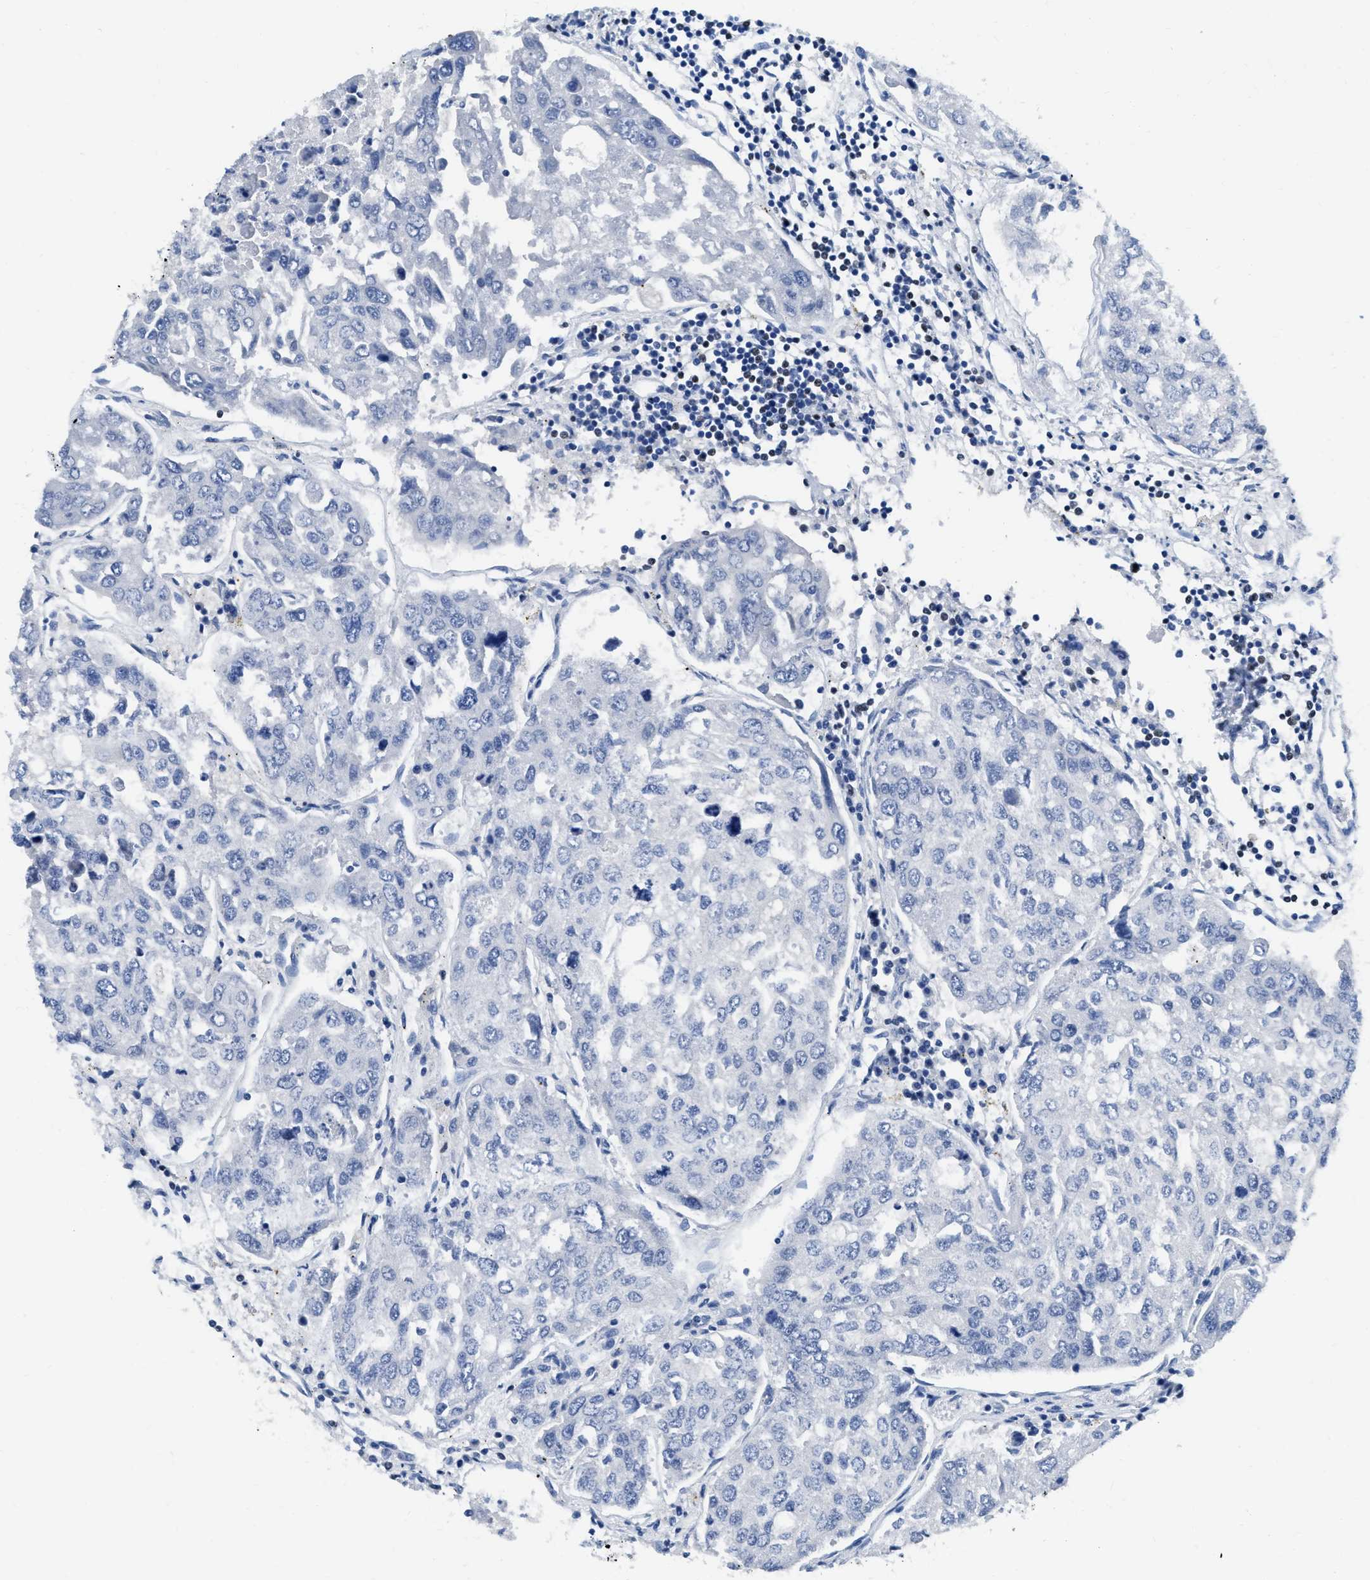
{"staining": {"intensity": "negative", "quantity": "none", "location": "none"}, "tissue": "urothelial cancer", "cell_type": "Tumor cells", "image_type": "cancer", "snomed": [{"axis": "morphology", "description": "Urothelial carcinoma, High grade"}, {"axis": "topography", "description": "Lymph node"}, {"axis": "topography", "description": "Urinary bladder"}], "caption": "Immunohistochemical staining of human urothelial cancer exhibits no significant positivity in tumor cells.", "gene": "TCF7", "patient": {"sex": "male", "age": 51}}